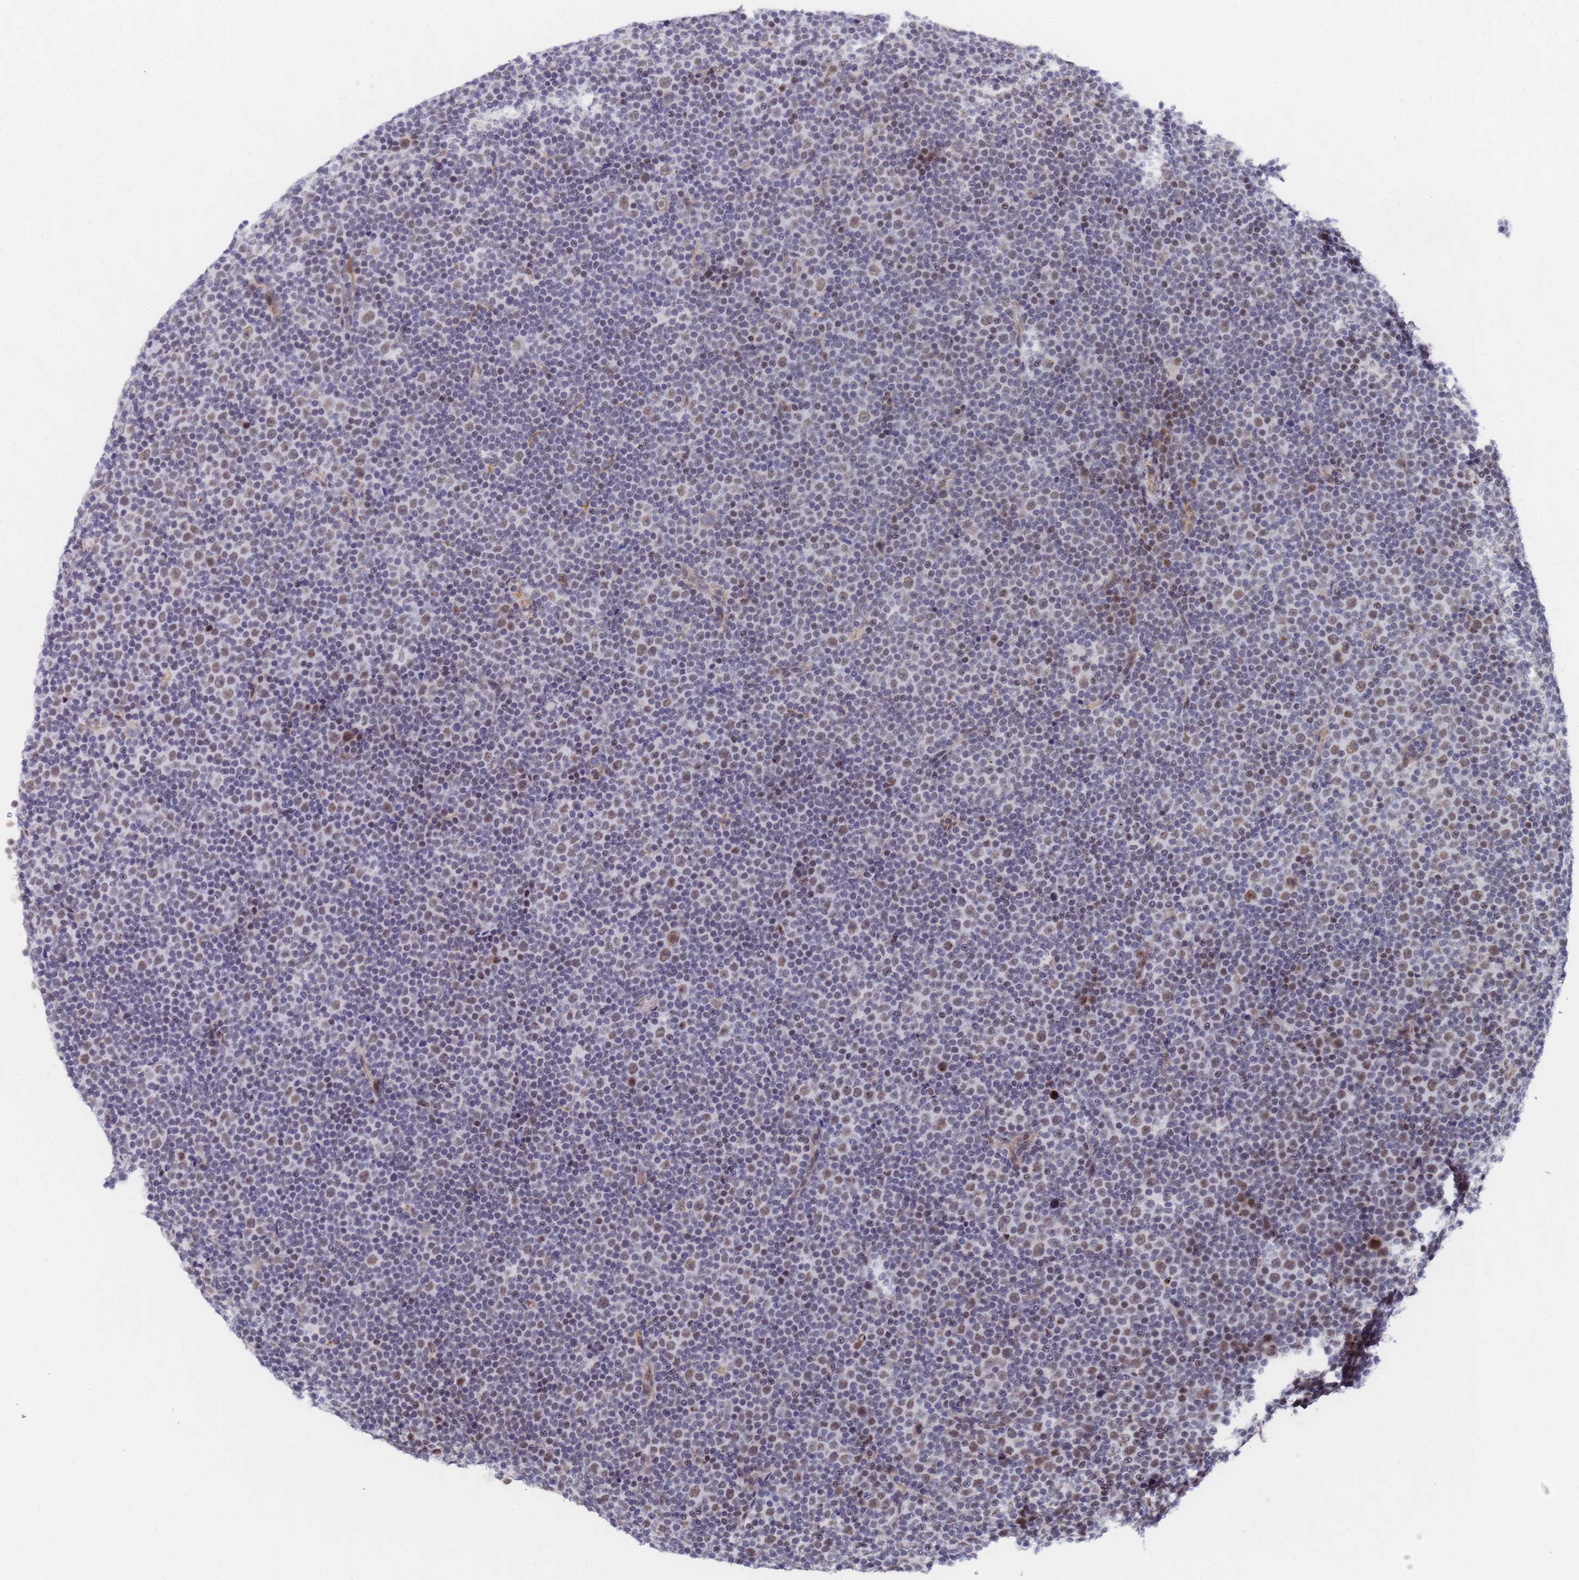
{"staining": {"intensity": "weak", "quantity": "25%-75%", "location": "nuclear"}, "tissue": "lymphoma", "cell_type": "Tumor cells", "image_type": "cancer", "snomed": [{"axis": "morphology", "description": "Malignant lymphoma, non-Hodgkin's type, Low grade"}, {"axis": "topography", "description": "Lymph node"}], "caption": "Immunohistochemical staining of malignant lymphoma, non-Hodgkin's type (low-grade) demonstrates low levels of weak nuclear protein expression in approximately 25%-75% of tumor cells. Immunohistochemistry stains the protein of interest in brown and the nuclei are stained blue.", "gene": "CKMT1A", "patient": {"sex": "female", "age": 67}}